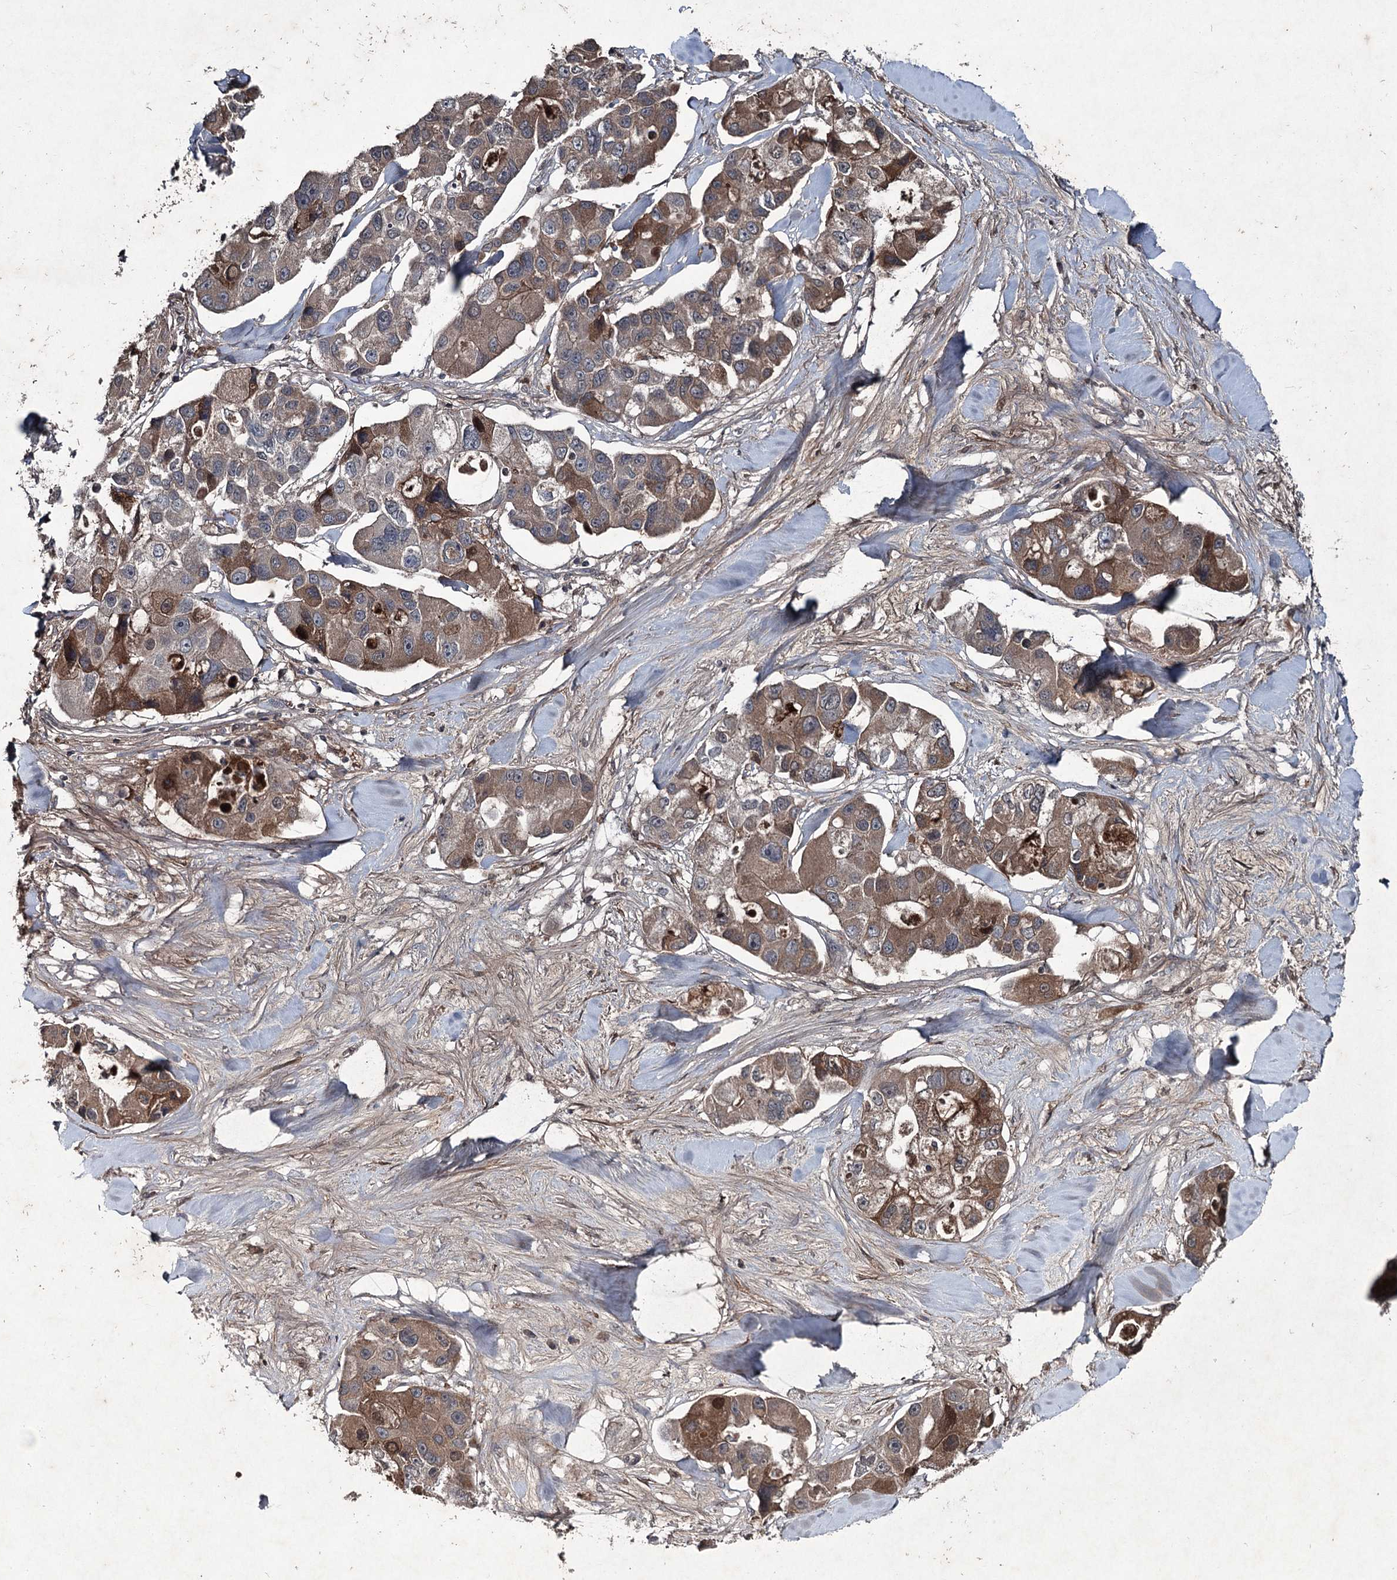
{"staining": {"intensity": "moderate", "quantity": ">75%", "location": "cytoplasmic/membranous"}, "tissue": "lung cancer", "cell_type": "Tumor cells", "image_type": "cancer", "snomed": [{"axis": "morphology", "description": "Adenocarcinoma, NOS"}, {"axis": "topography", "description": "Lung"}], "caption": "Brown immunohistochemical staining in human lung cancer (adenocarcinoma) shows moderate cytoplasmic/membranous staining in approximately >75% of tumor cells.", "gene": "PGLYRP2", "patient": {"sex": "female", "age": 54}}